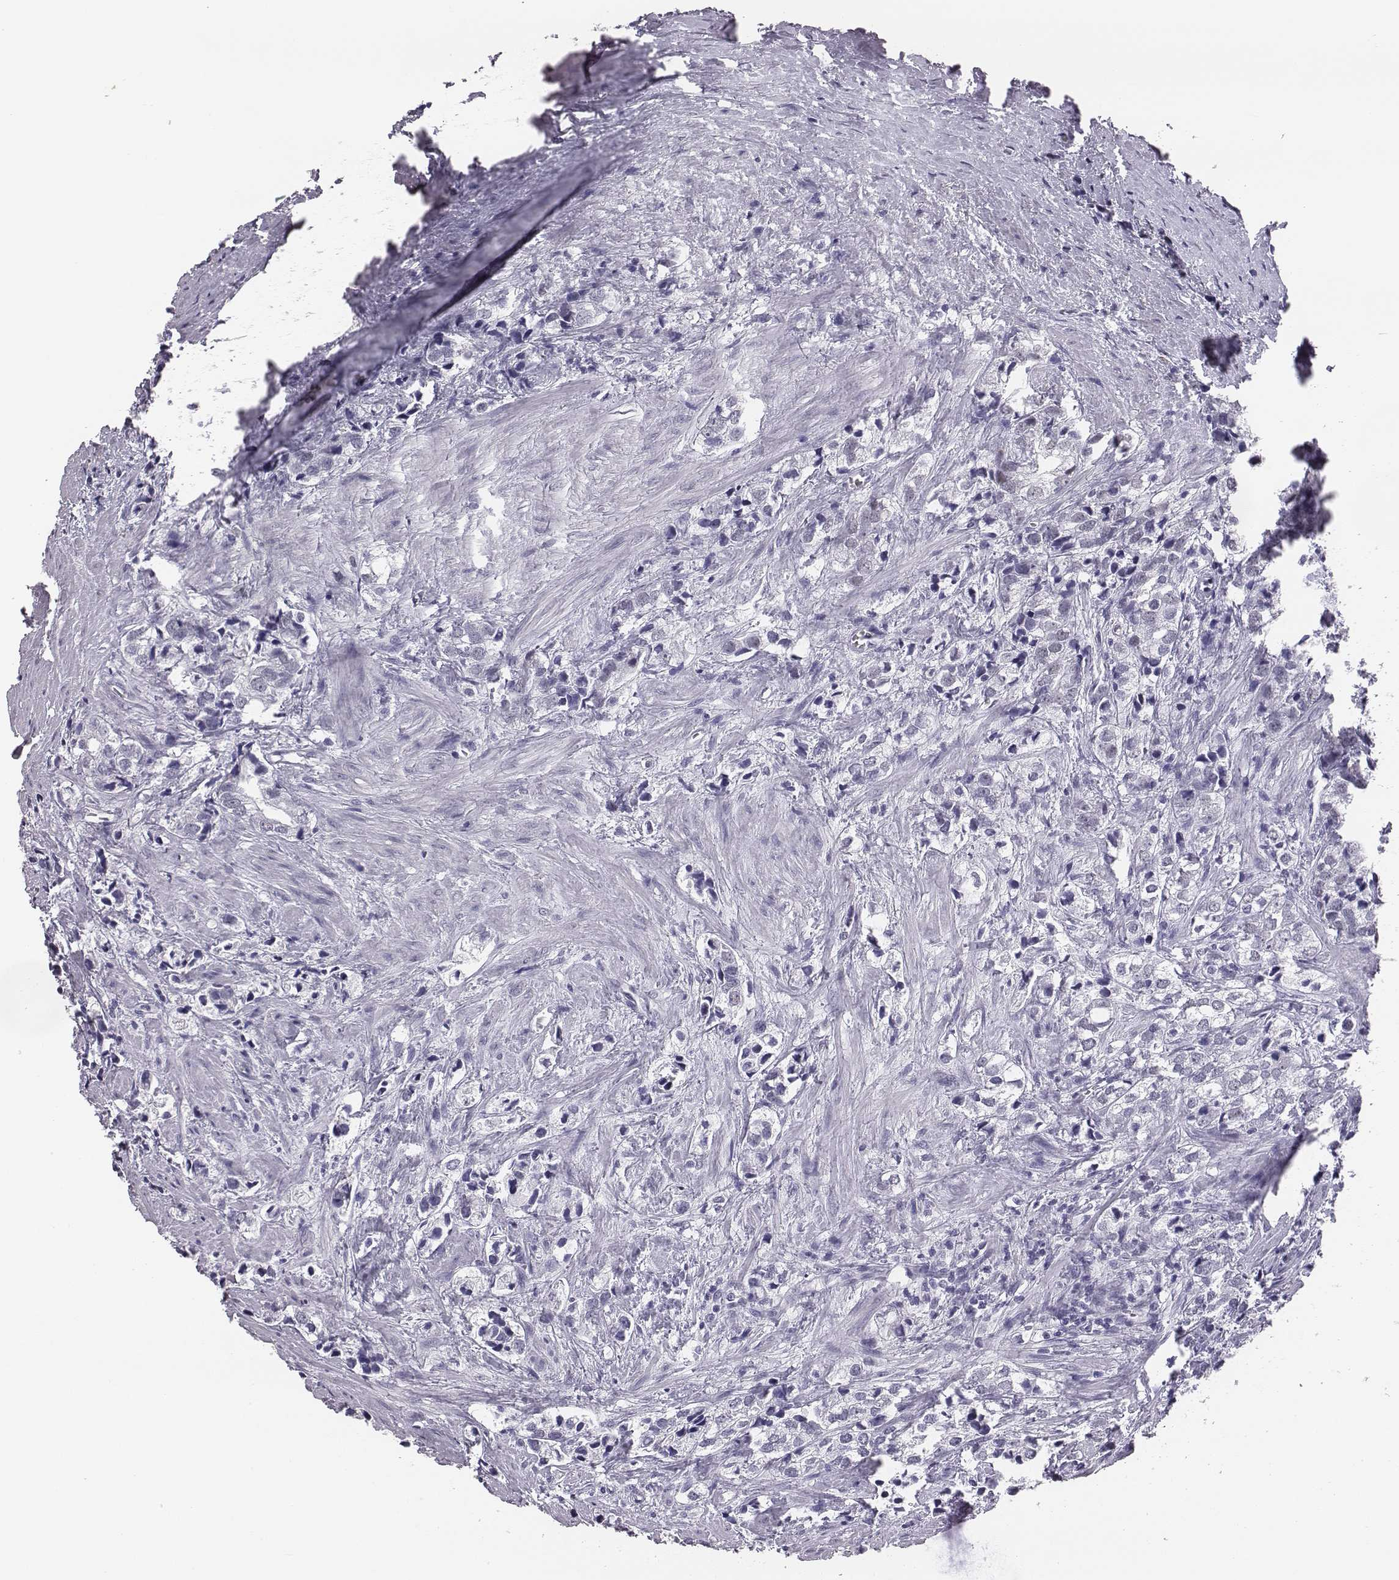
{"staining": {"intensity": "negative", "quantity": "none", "location": "none"}, "tissue": "prostate cancer", "cell_type": "Tumor cells", "image_type": "cancer", "snomed": [{"axis": "morphology", "description": "Adenocarcinoma, NOS"}, {"axis": "topography", "description": "Prostate and seminal vesicle, NOS"}], "caption": "The micrograph demonstrates no significant positivity in tumor cells of prostate adenocarcinoma.", "gene": "ACOD1", "patient": {"sex": "male", "age": 63}}